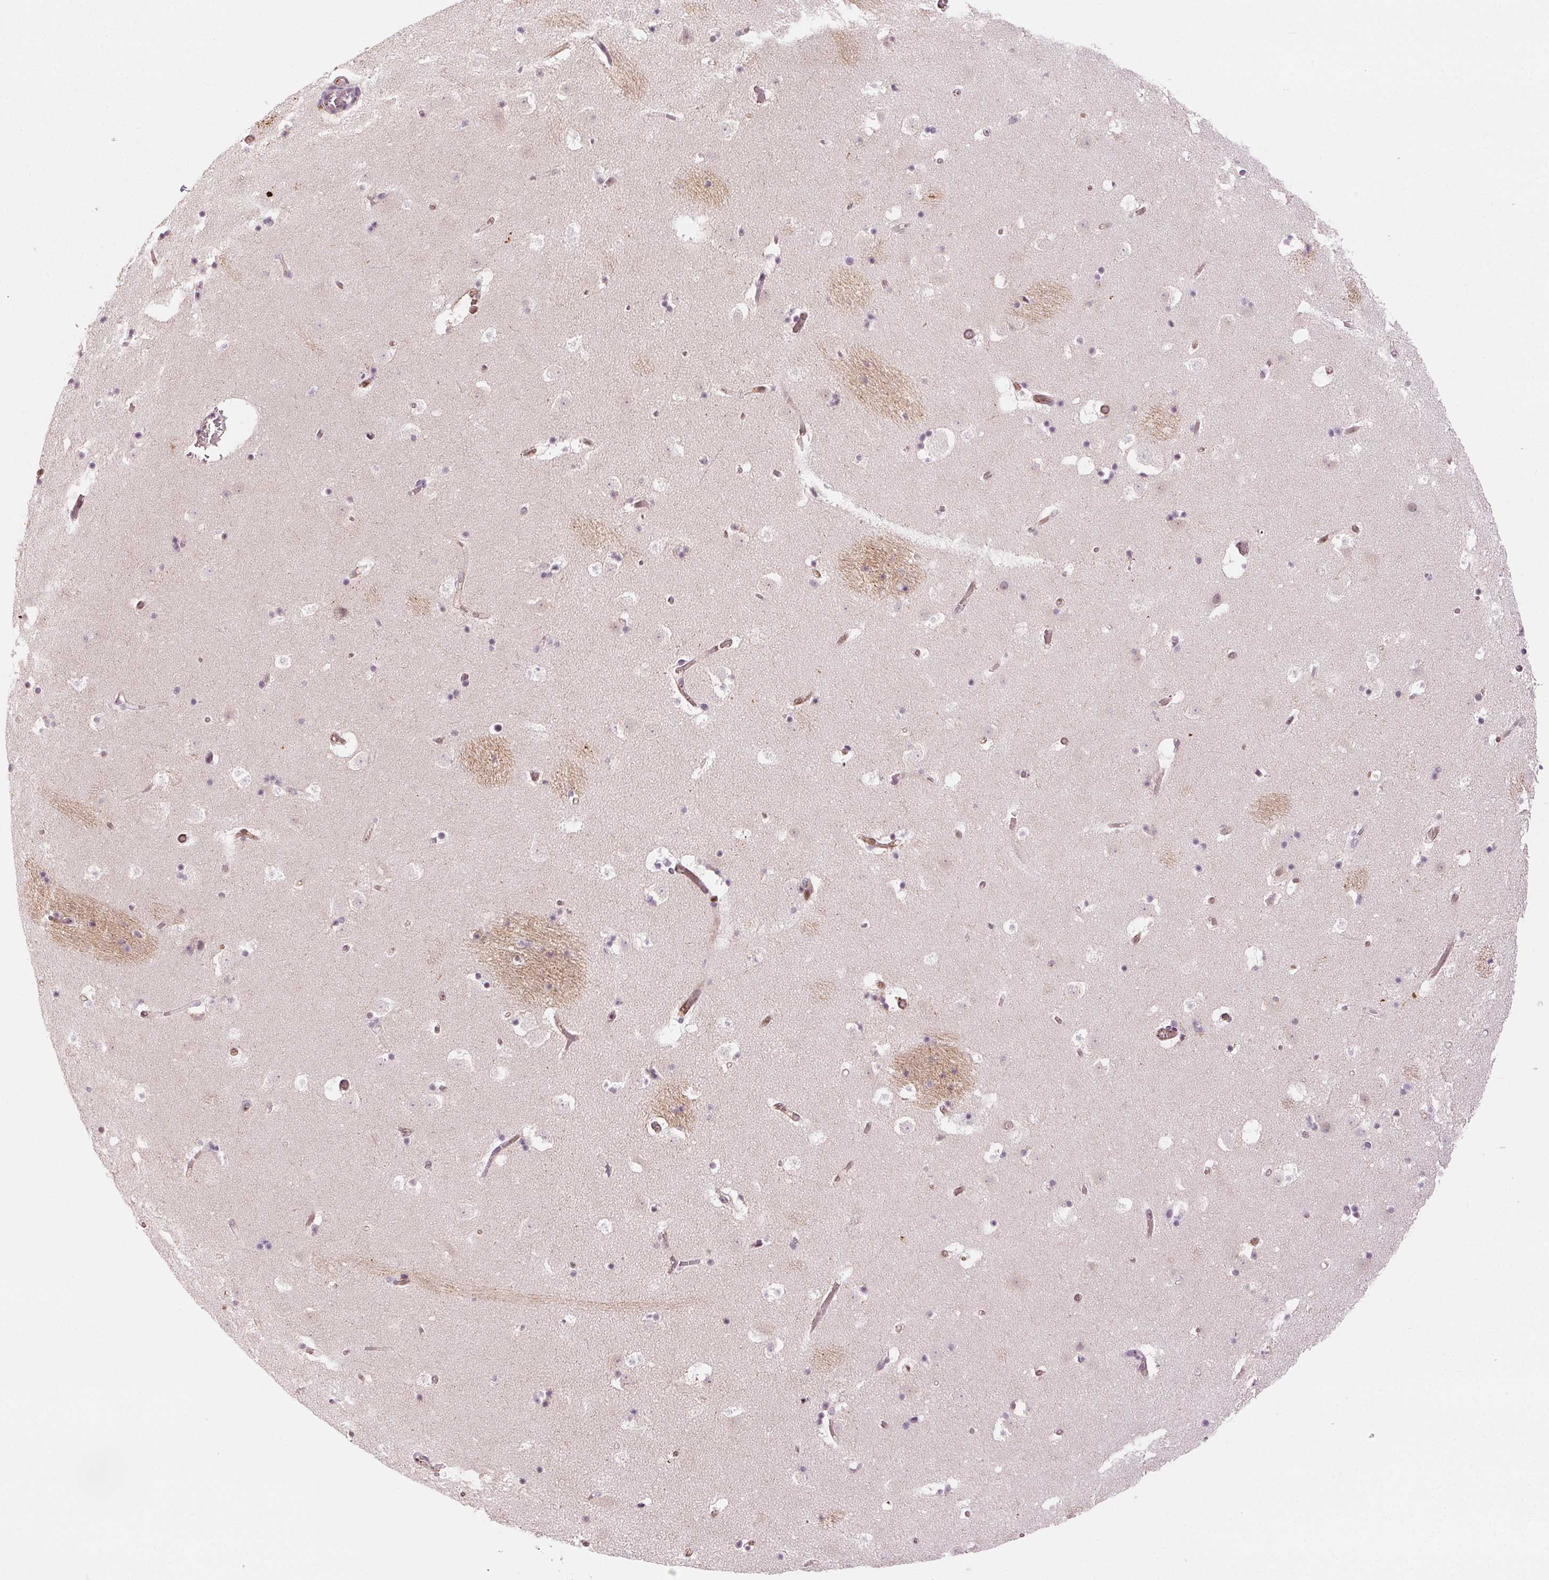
{"staining": {"intensity": "weak", "quantity": "<25%", "location": "nuclear"}, "tissue": "caudate", "cell_type": "Glial cells", "image_type": "normal", "snomed": [{"axis": "morphology", "description": "Normal tissue, NOS"}, {"axis": "topography", "description": "Lateral ventricle wall"}], "caption": "Immunohistochemistry photomicrograph of normal human caudate stained for a protein (brown), which shows no positivity in glial cells. (Stains: DAB (3,3'-diaminobenzidine) IHC with hematoxylin counter stain, Microscopy: brightfield microscopy at high magnification).", "gene": "AIF1L", "patient": {"sex": "female", "age": 42}}